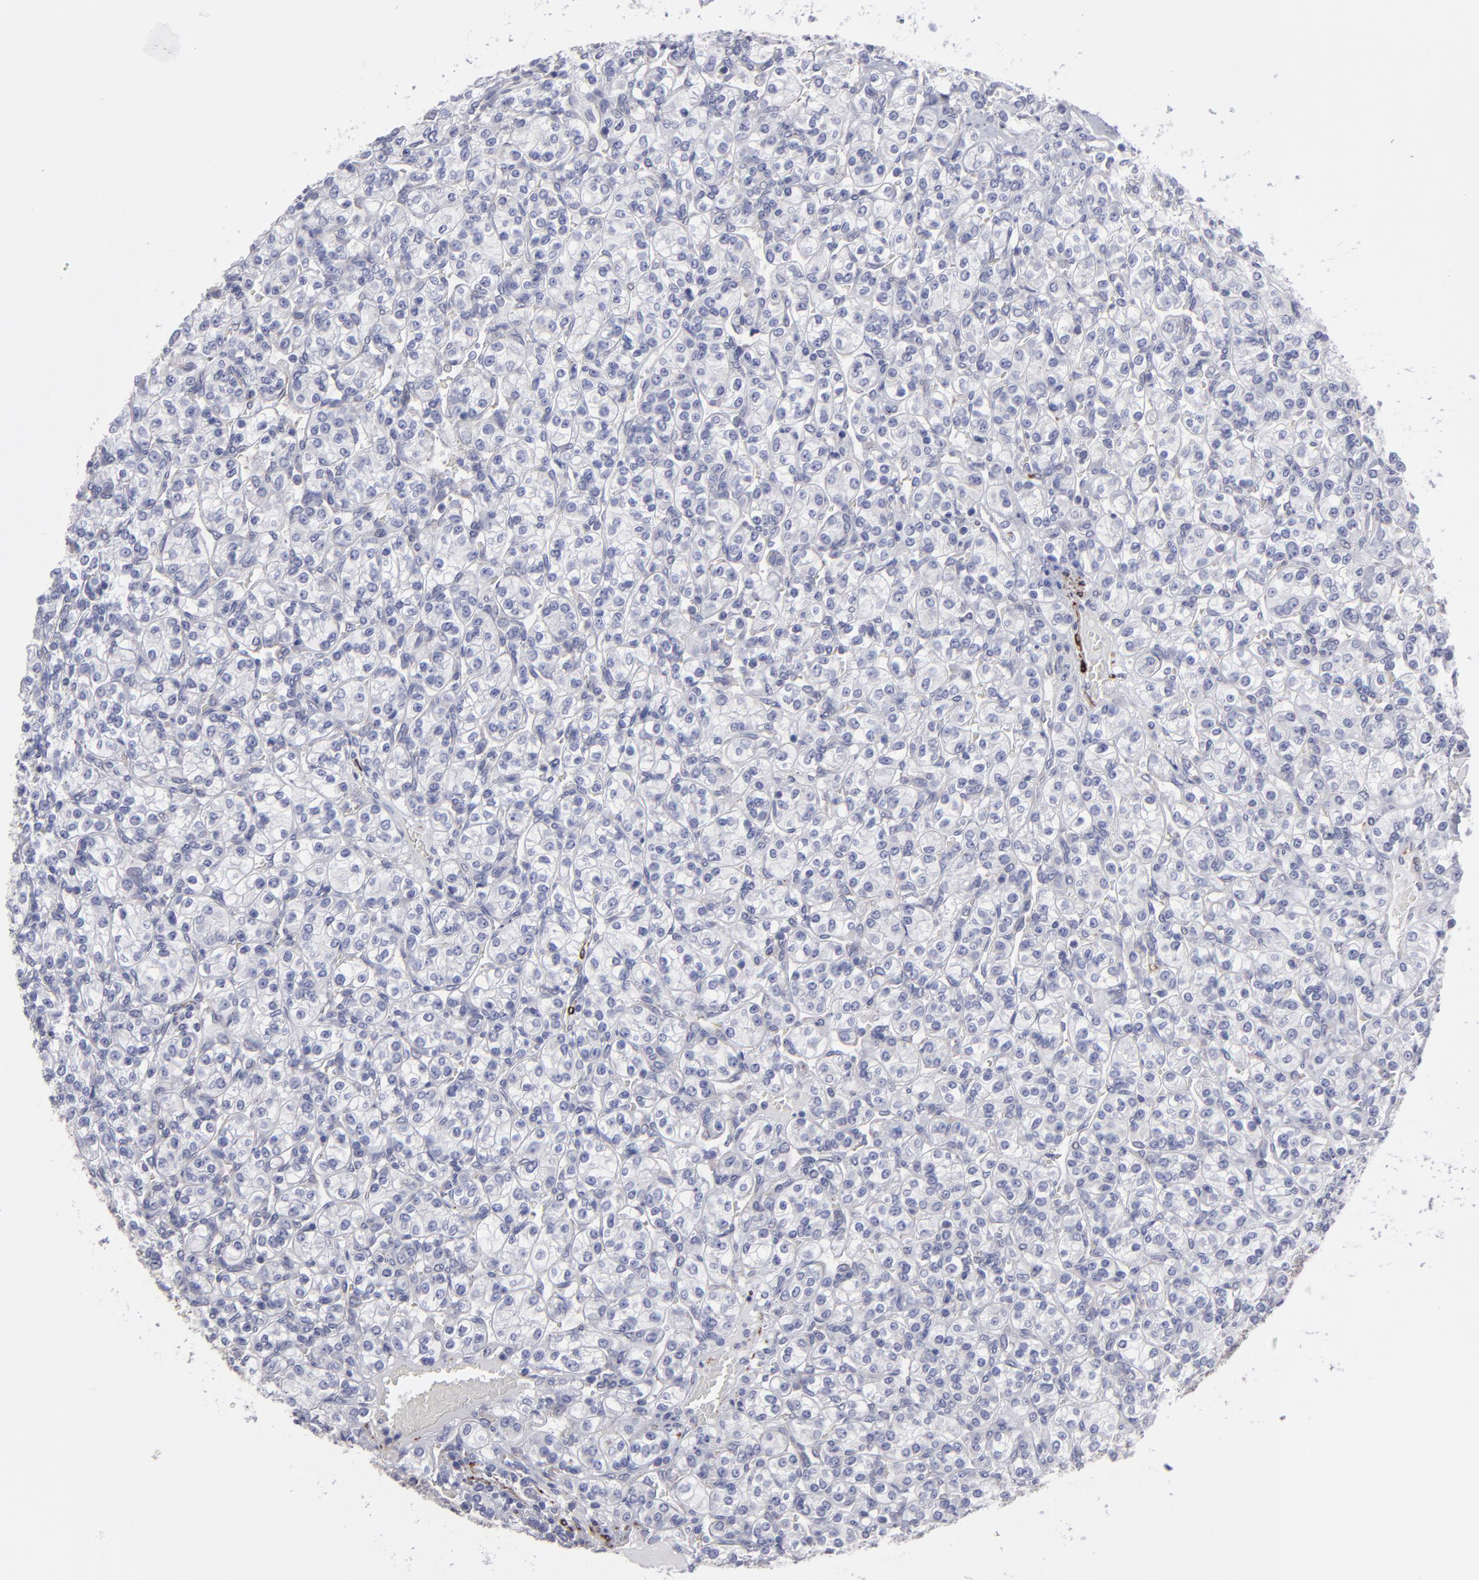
{"staining": {"intensity": "negative", "quantity": "none", "location": "none"}, "tissue": "renal cancer", "cell_type": "Tumor cells", "image_type": "cancer", "snomed": [{"axis": "morphology", "description": "Adenocarcinoma, NOS"}, {"axis": "topography", "description": "Kidney"}], "caption": "Tumor cells show no significant positivity in renal adenocarcinoma.", "gene": "SLMAP", "patient": {"sex": "male", "age": 77}}